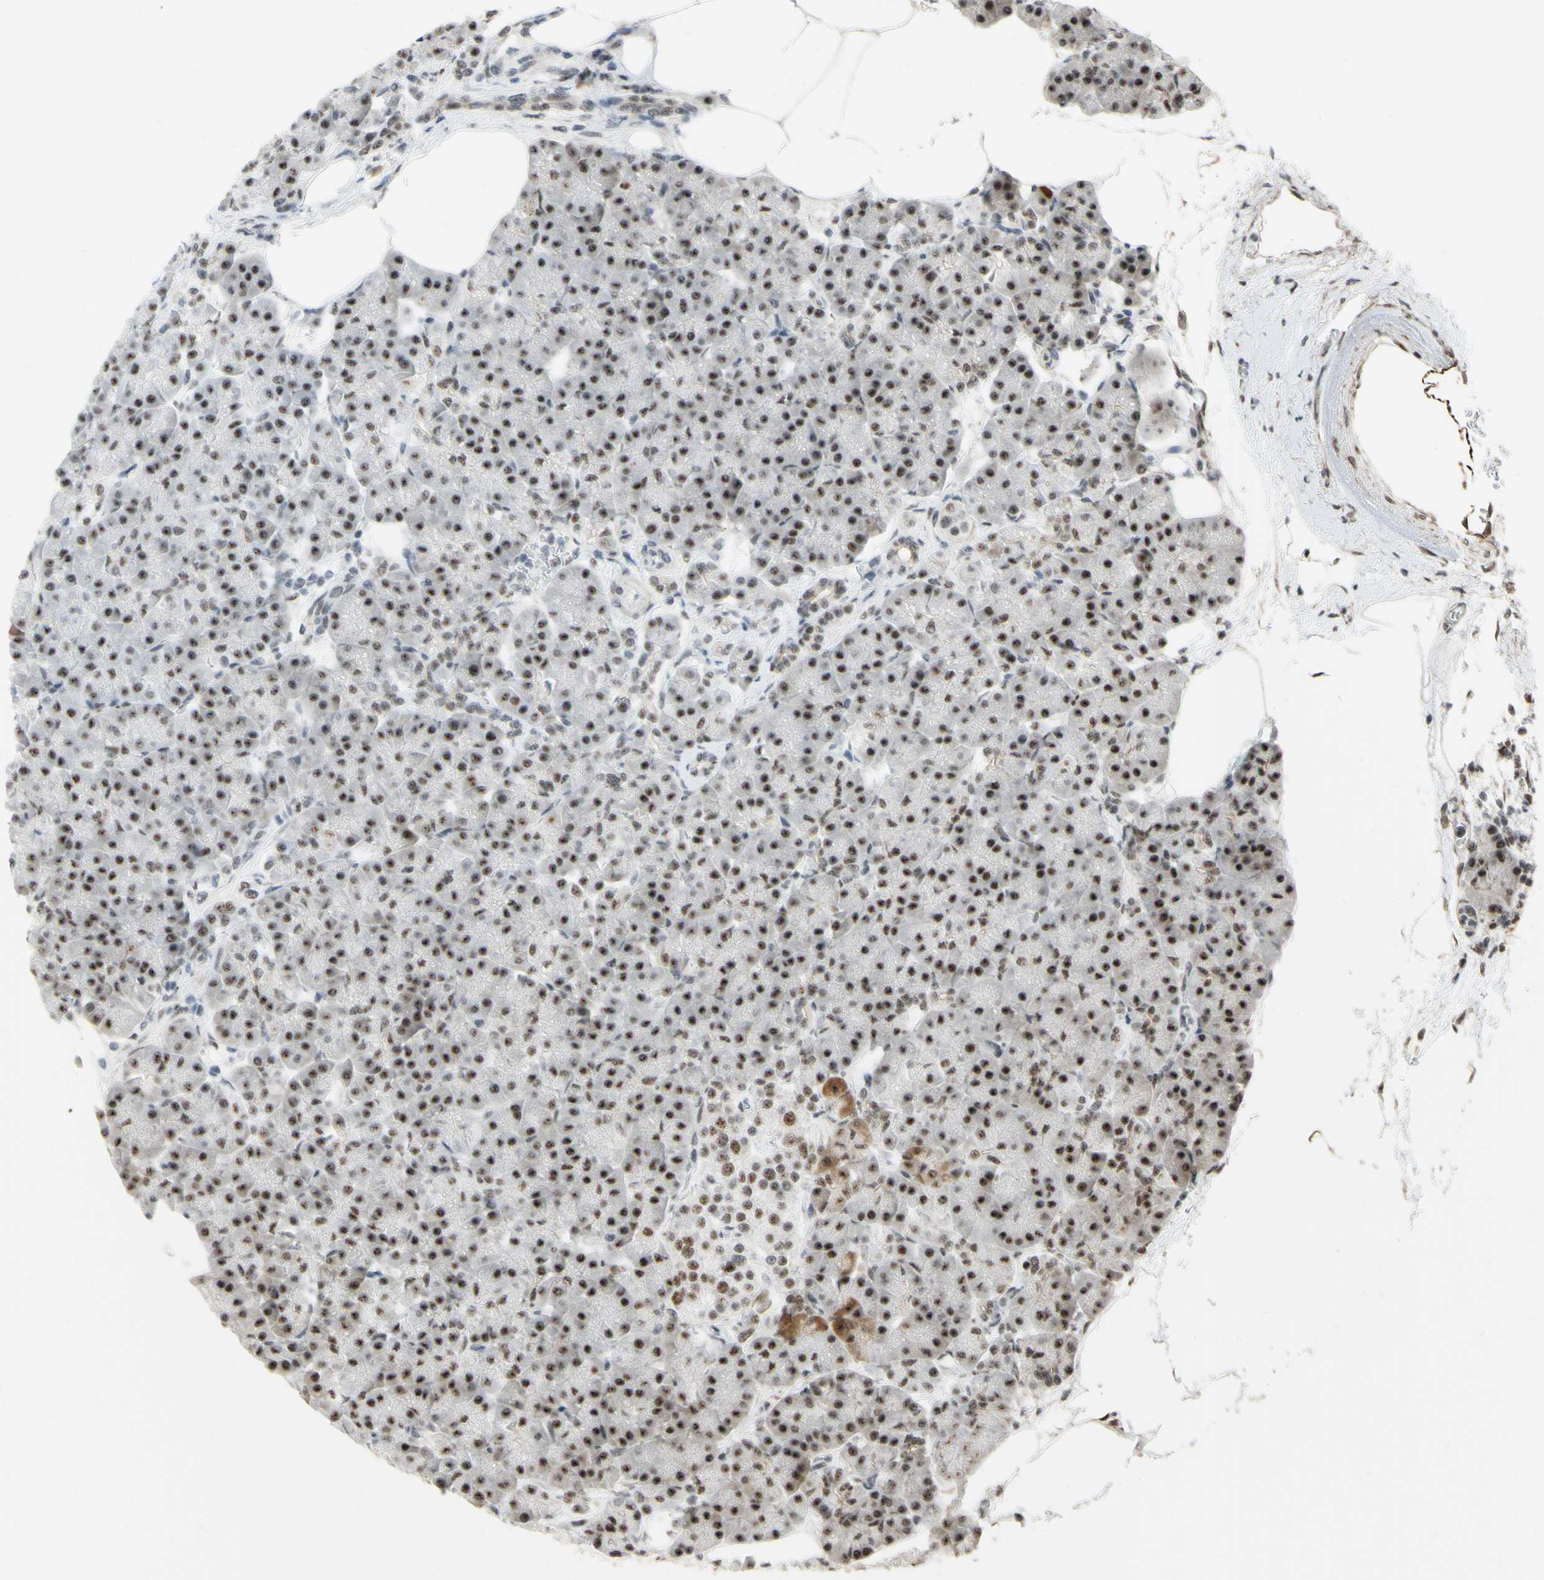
{"staining": {"intensity": "strong", "quantity": ">75%", "location": "nuclear"}, "tissue": "pancreas", "cell_type": "Exocrine glandular cells", "image_type": "normal", "snomed": [{"axis": "morphology", "description": "Normal tissue, NOS"}, {"axis": "topography", "description": "Pancreas"}], "caption": "IHC (DAB (3,3'-diaminobenzidine)) staining of normal human pancreas shows strong nuclear protein staining in approximately >75% of exocrine glandular cells.", "gene": "SAP18", "patient": {"sex": "female", "age": 70}}